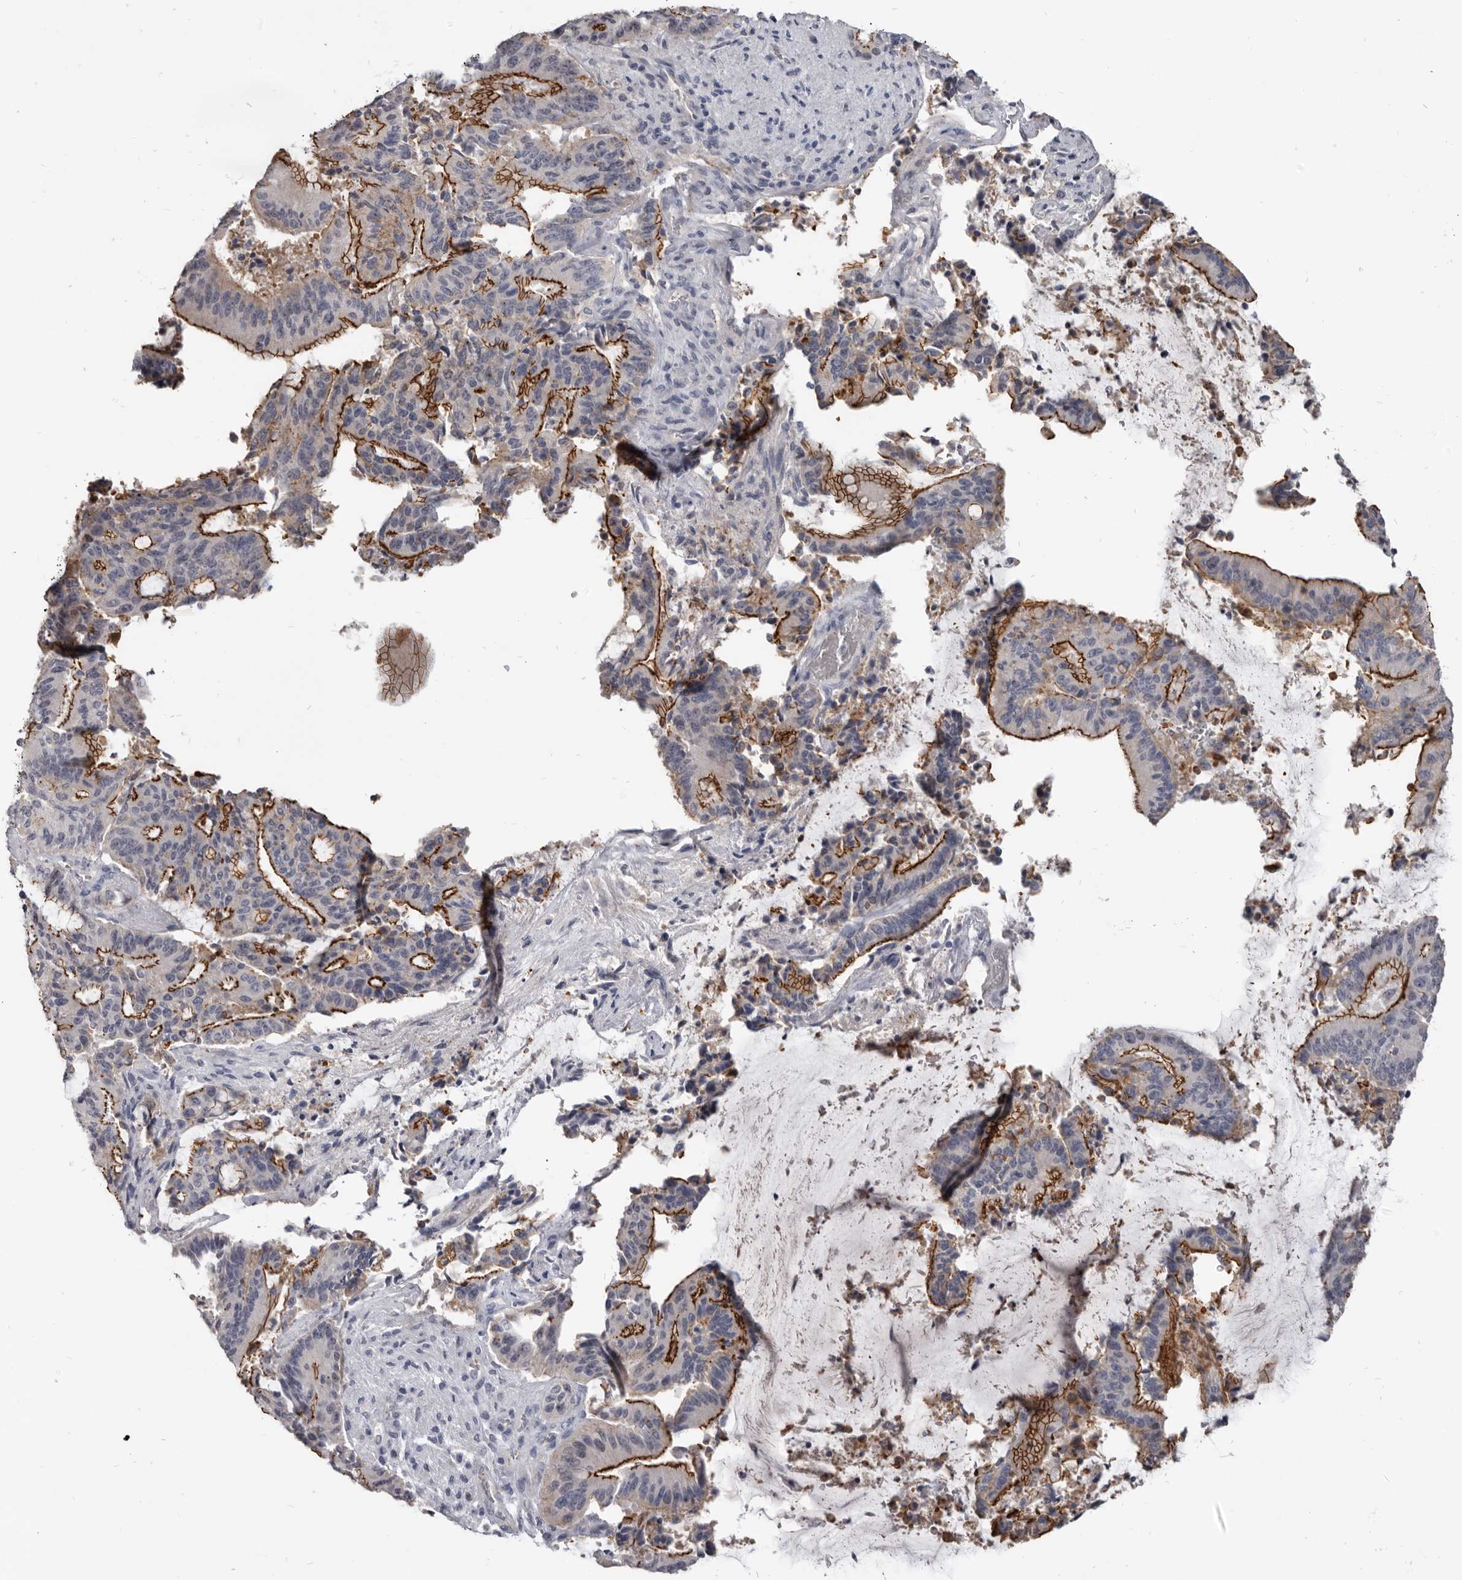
{"staining": {"intensity": "strong", "quantity": "25%-75%", "location": "cytoplasmic/membranous"}, "tissue": "liver cancer", "cell_type": "Tumor cells", "image_type": "cancer", "snomed": [{"axis": "morphology", "description": "Normal tissue, NOS"}, {"axis": "morphology", "description": "Cholangiocarcinoma"}, {"axis": "topography", "description": "Liver"}, {"axis": "topography", "description": "Peripheral nerve tissue"}], "caption": "Immunohistochemical staining of human liver cancer (cholangiocarcinoma) displays strong cytoplasmic/membranous protein staining in about 25%-75% of tumor cells.", "gene": "CGN", "patient": {"sex": "female", "age": 73}}